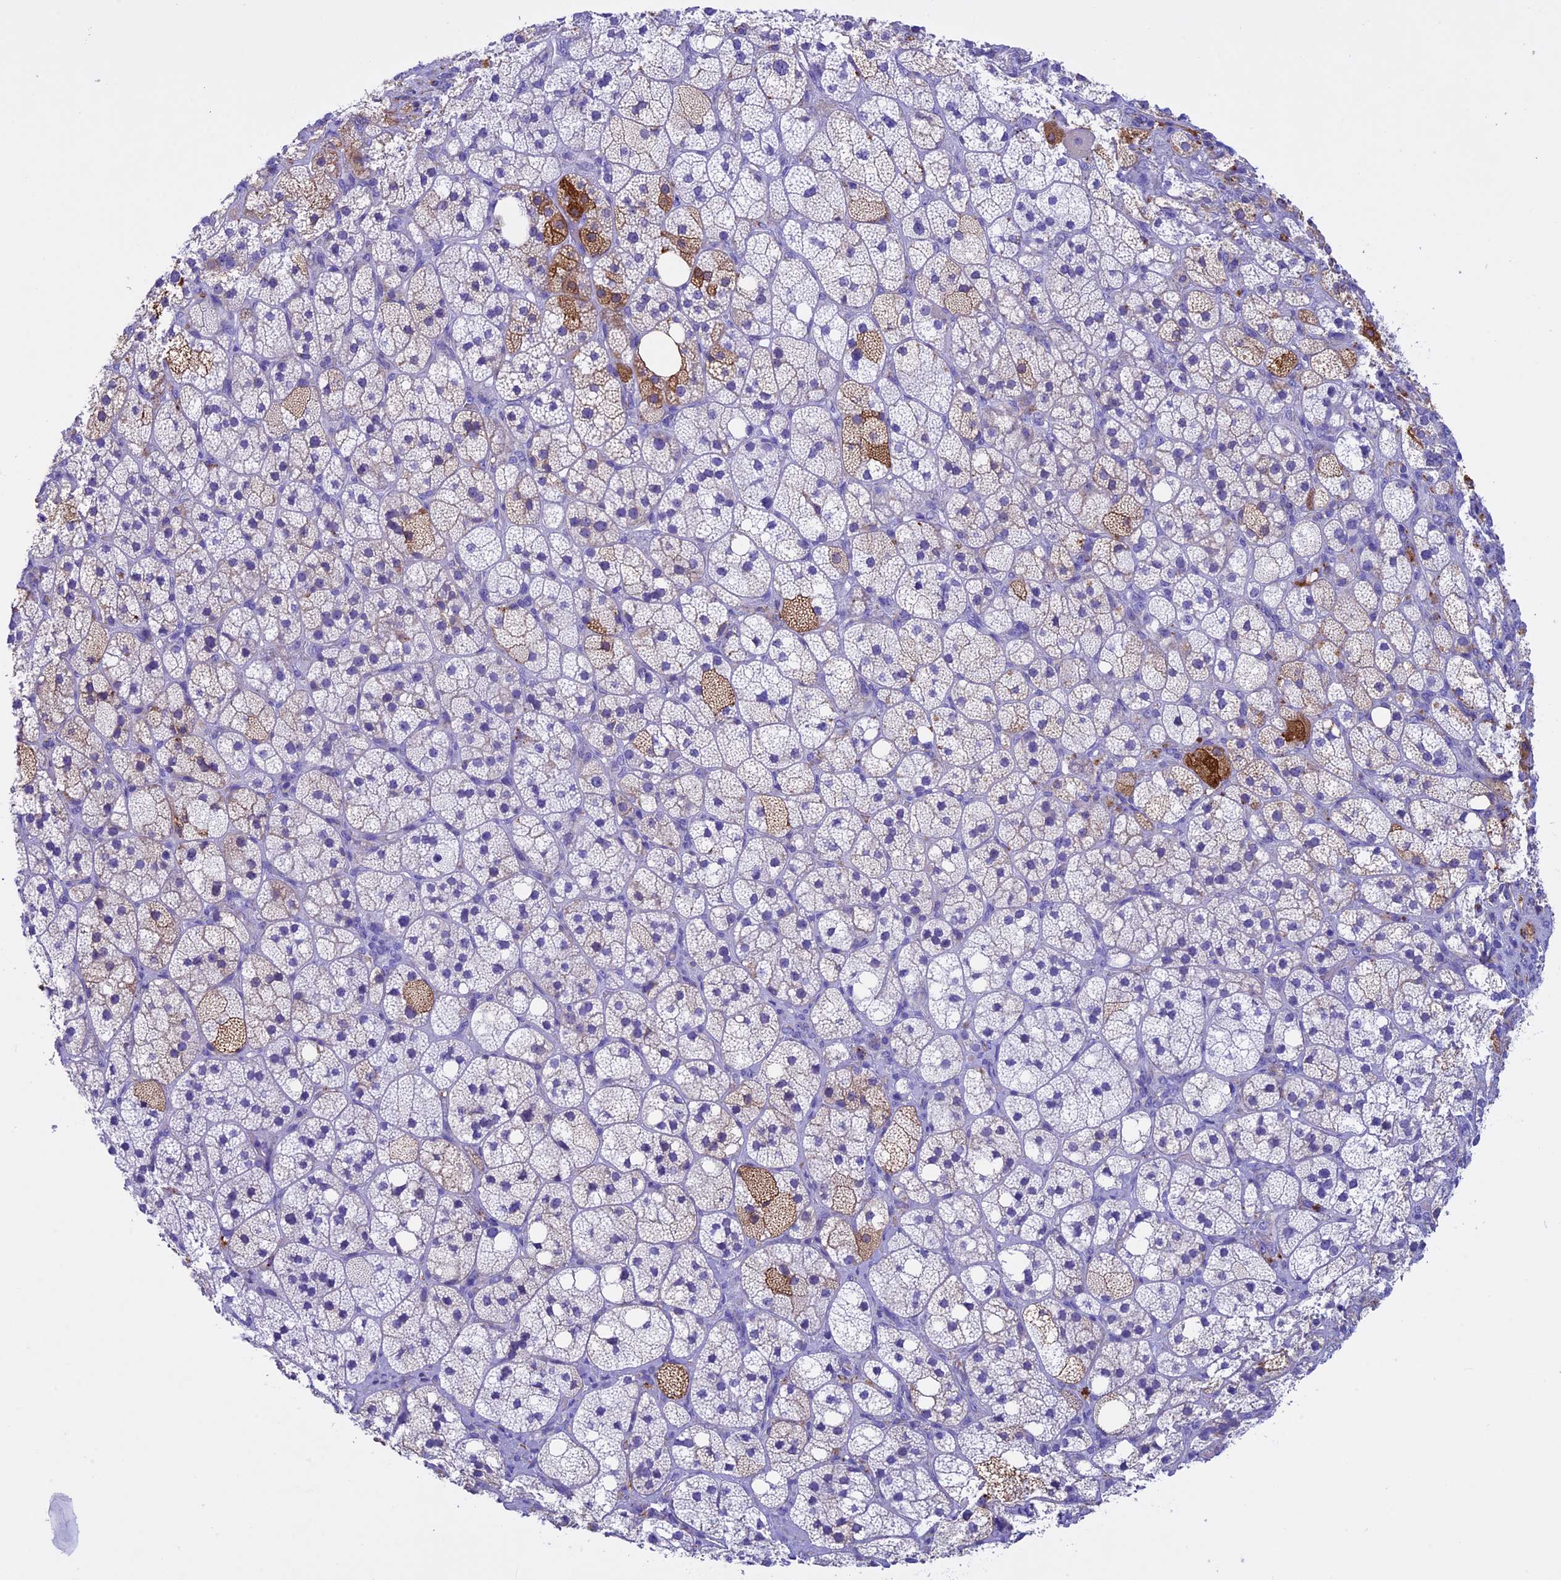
{"staining": {"intensity": "strong", "quantity": "<25%", "location": "cytoplasmic/membranous"}, "tissue": "adrenal gland", "cell_type": "Glandular cells", "image_type": "normal", "snomed": [{"axis": "morphology", "description": "Normal tissue, NOS"}, {"axis": "topography", "description": "Adrenal gland"}], "caption": "Adrenal gland was stained to show a protein in brown. There is medium levels of strong cytoplasmic/membranous expression in about <25% of glandular cells. (IHC, brightfield microscopy, high magnification).", "gene": "IGSF6", "patient": {"sex": "male", "age": 61}}